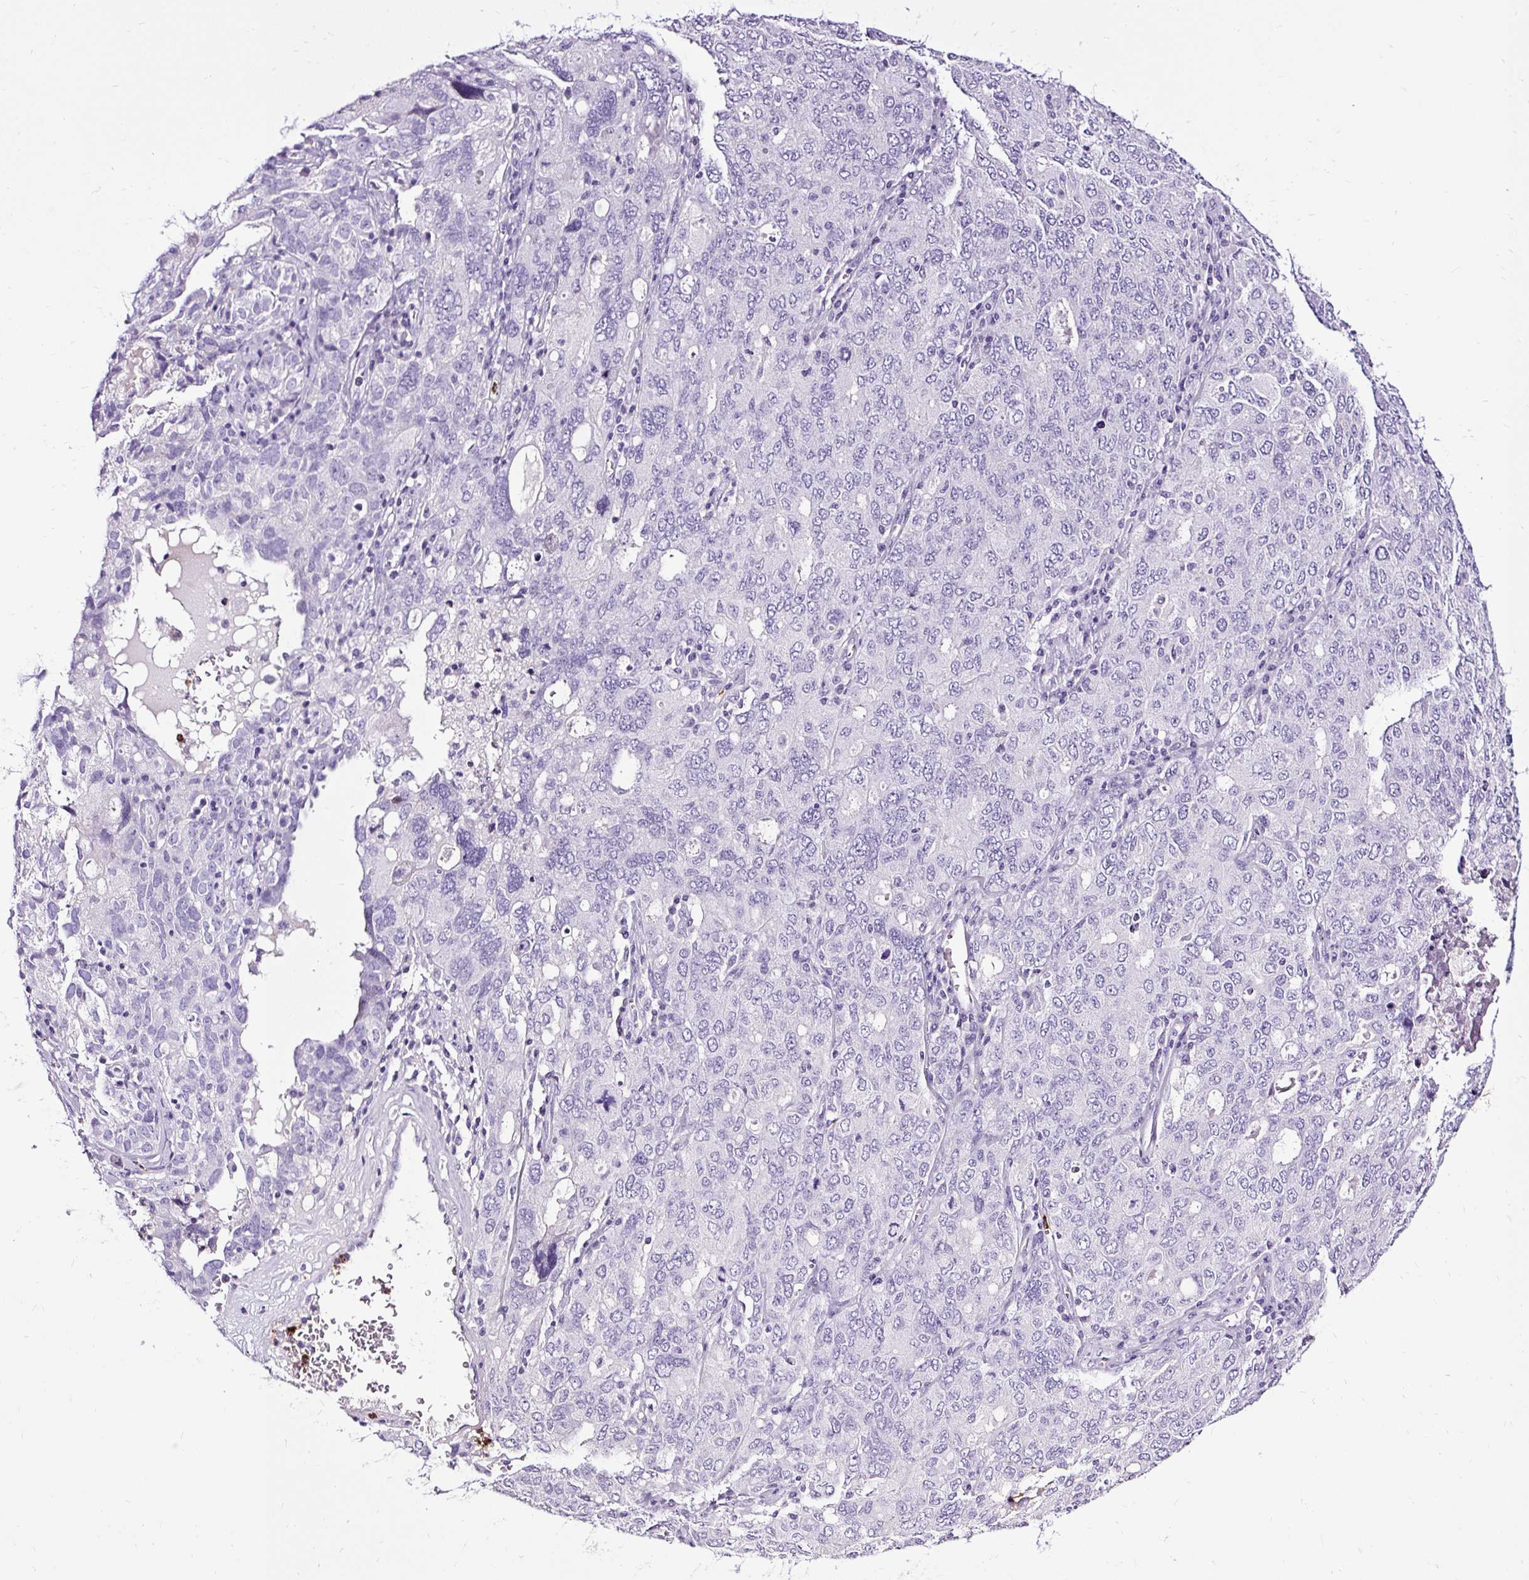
{"staining": {"intensity": "negative", "quantity": "none", "location": "none"}, "tissue": "ovarian cancer", "cell_type": "Tumor cells", "image_type": "cancer", "snomed": [{"axis": "morphology", "description": "Carcinoma, endometroid"}, {"axis": "topography", "description": "Ovary"}], "caption": "An immunohistochemistry (IHC) photomicrograph of ovarian cancer is shown. There is no staining in tumor cells of ovarian cancer. (DAB immunohistochemistry (IHC) visualized using brightfield microscopy, high magnification).", "gene": "SLC7A8", "patient": {"sex": "female", "age": 62}}